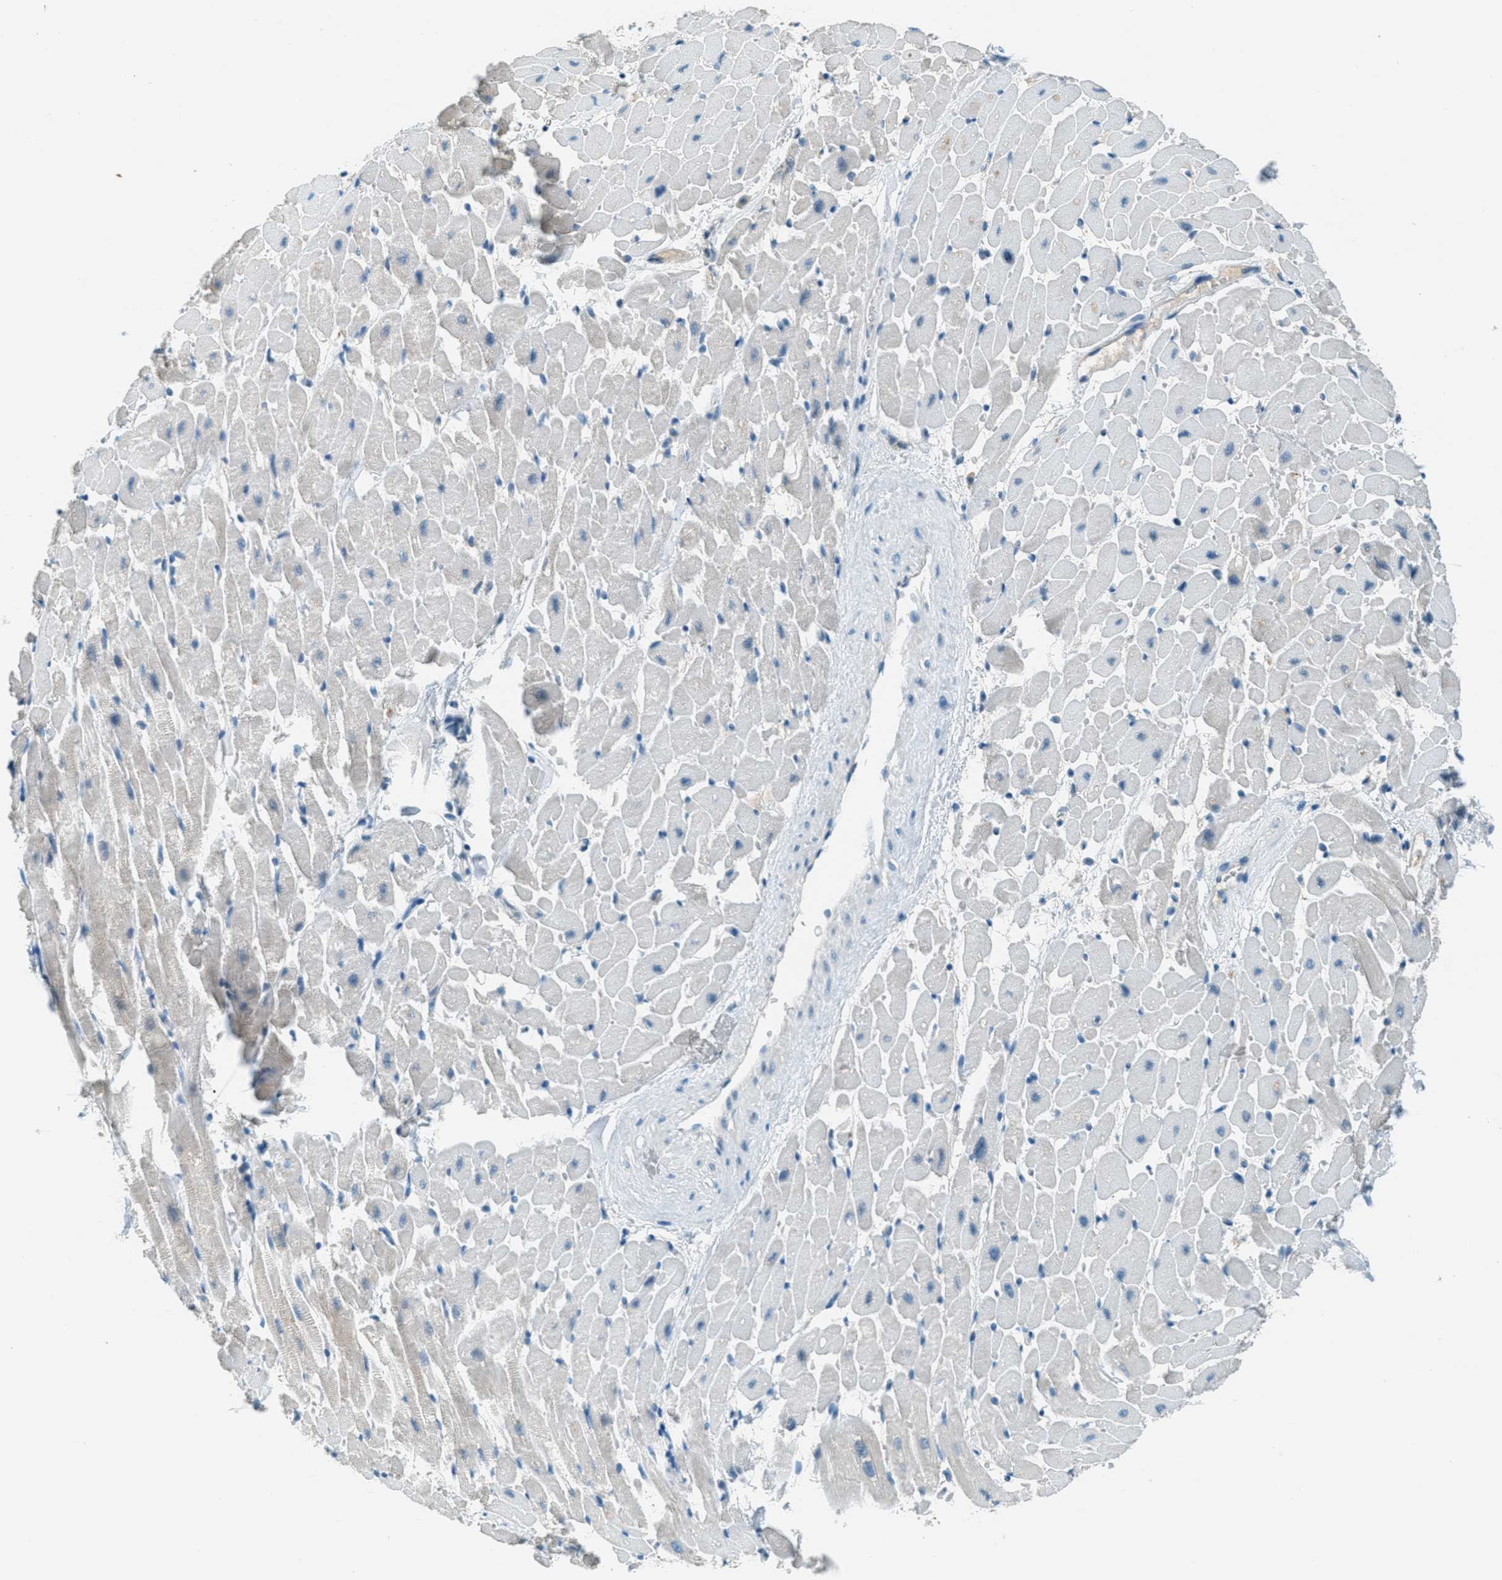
{"staining": {"intensity": "negative", "quantity": "none", "location": "none"}, "tissue": "heart muscle", "cell_type": "Cardiomyocytes", "image_type": "normal", "snomed": [{"axis": "morphology", "description": "Normal tissue, NOS"}, {"axis": "topography", "description": "Heart"}], "caption": "IHC micrograph of benign heart muscle: heart muscle stained with DAB shows no significant protein expression in cardiomyocytes. Brightfield microscopy of immunohistochemistry (IHC) stained with DAB (3,3'-diaminobenzidine) (brown) and hematoxylin (blue), captured at high magnification.", "gene": "MSLN", "patient": {"sex": "male", "age": 45}}